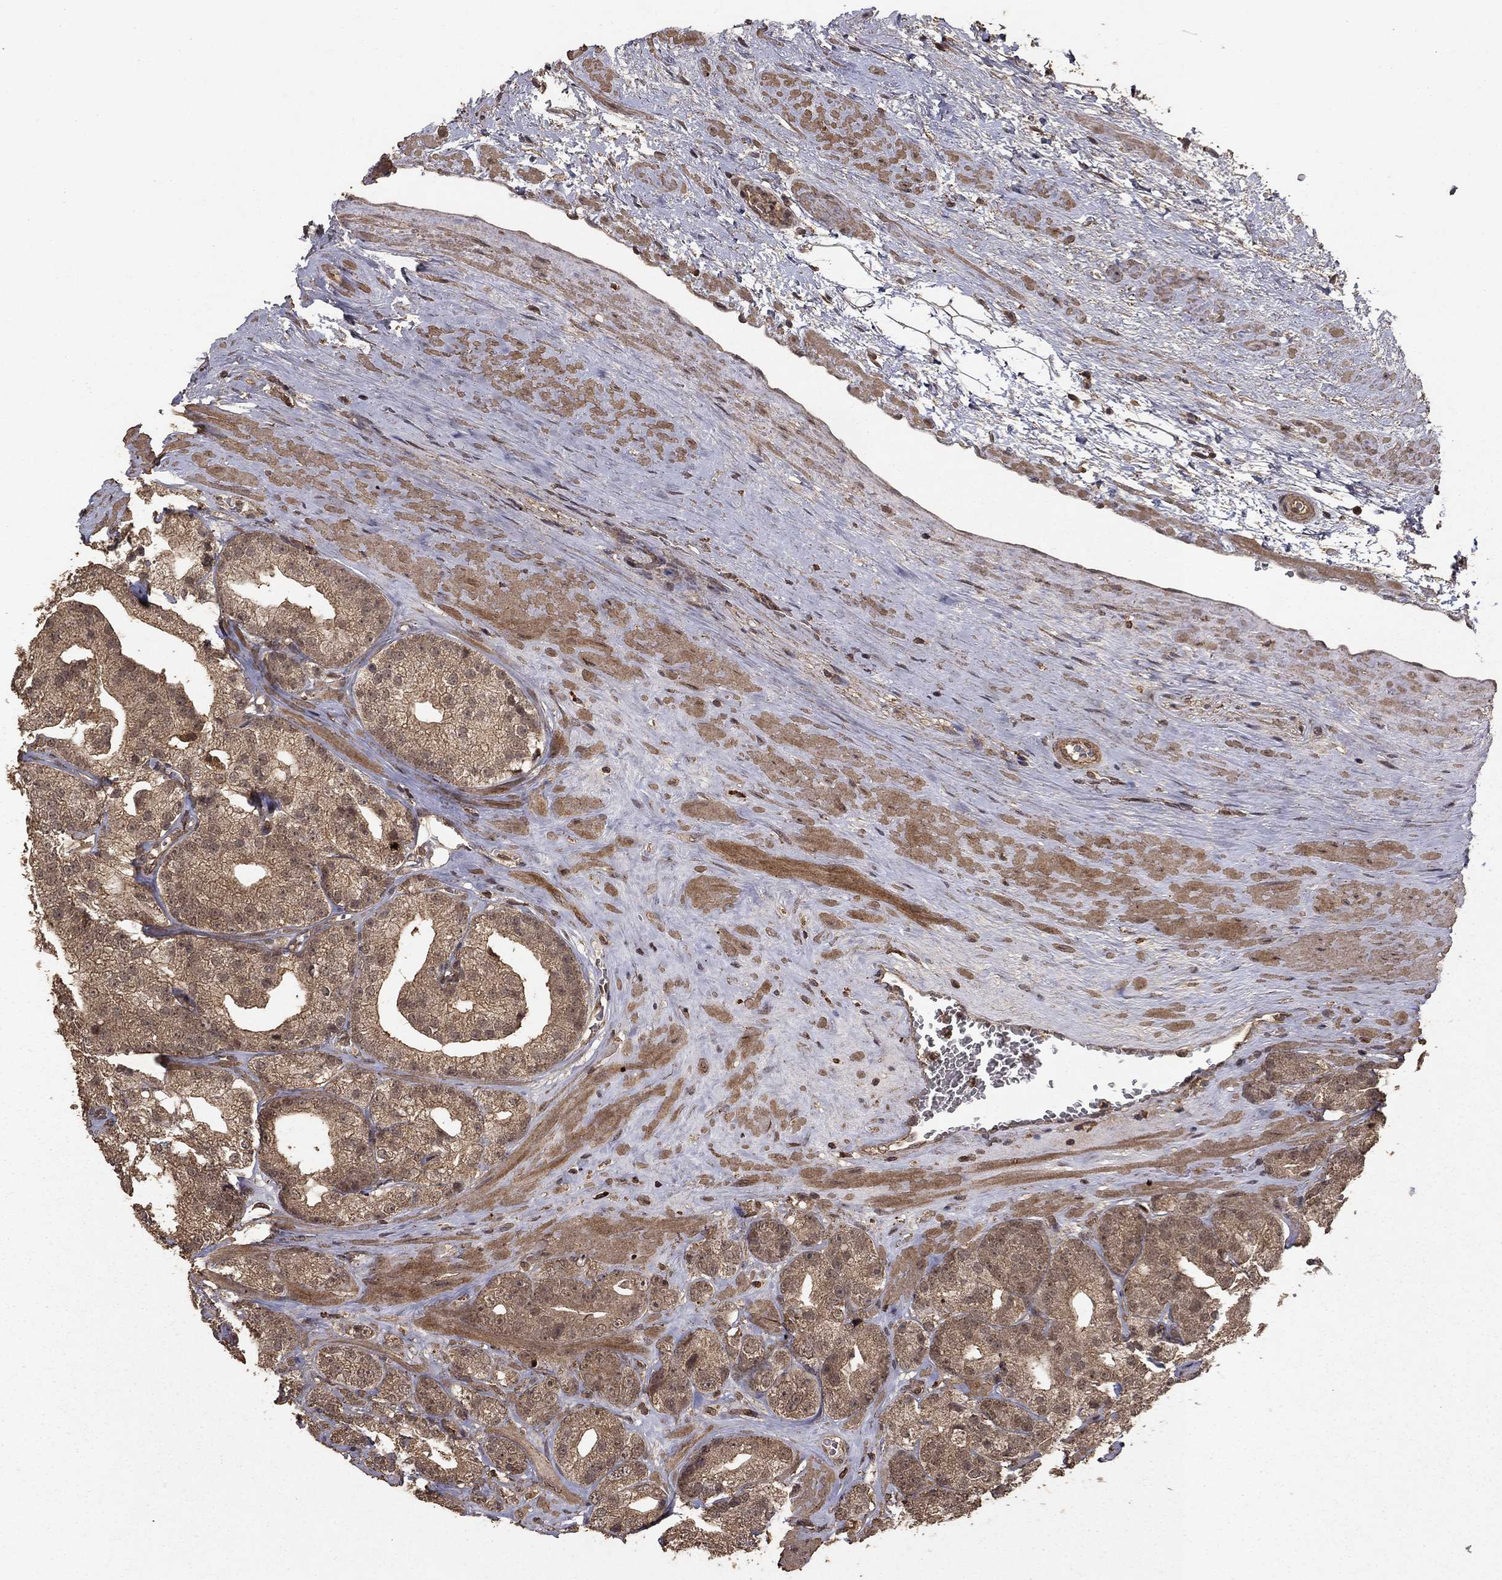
{"staining": {"intensity": "moderate", "quantity": ">75%", "location": "cytoplasmic/membranous"}, "tissue": "prostate cancer", "cell_type": "Tumor cells", "image_type": "cancer", "snomed": [{"axis": "morphology", "description": "Adenocarcinoma, NOS"}, {"axis": "topography", "description": "Prostate and seminal vesicle, NOS"}], "caption": "Brown immunohistochemical staining in prostate cancer exhibits moderate cytoplasmic/membranous expression in about >75% of tumor cells.", "gene": "PRDM1", "patient": {"sex": "male", "age": 62}}